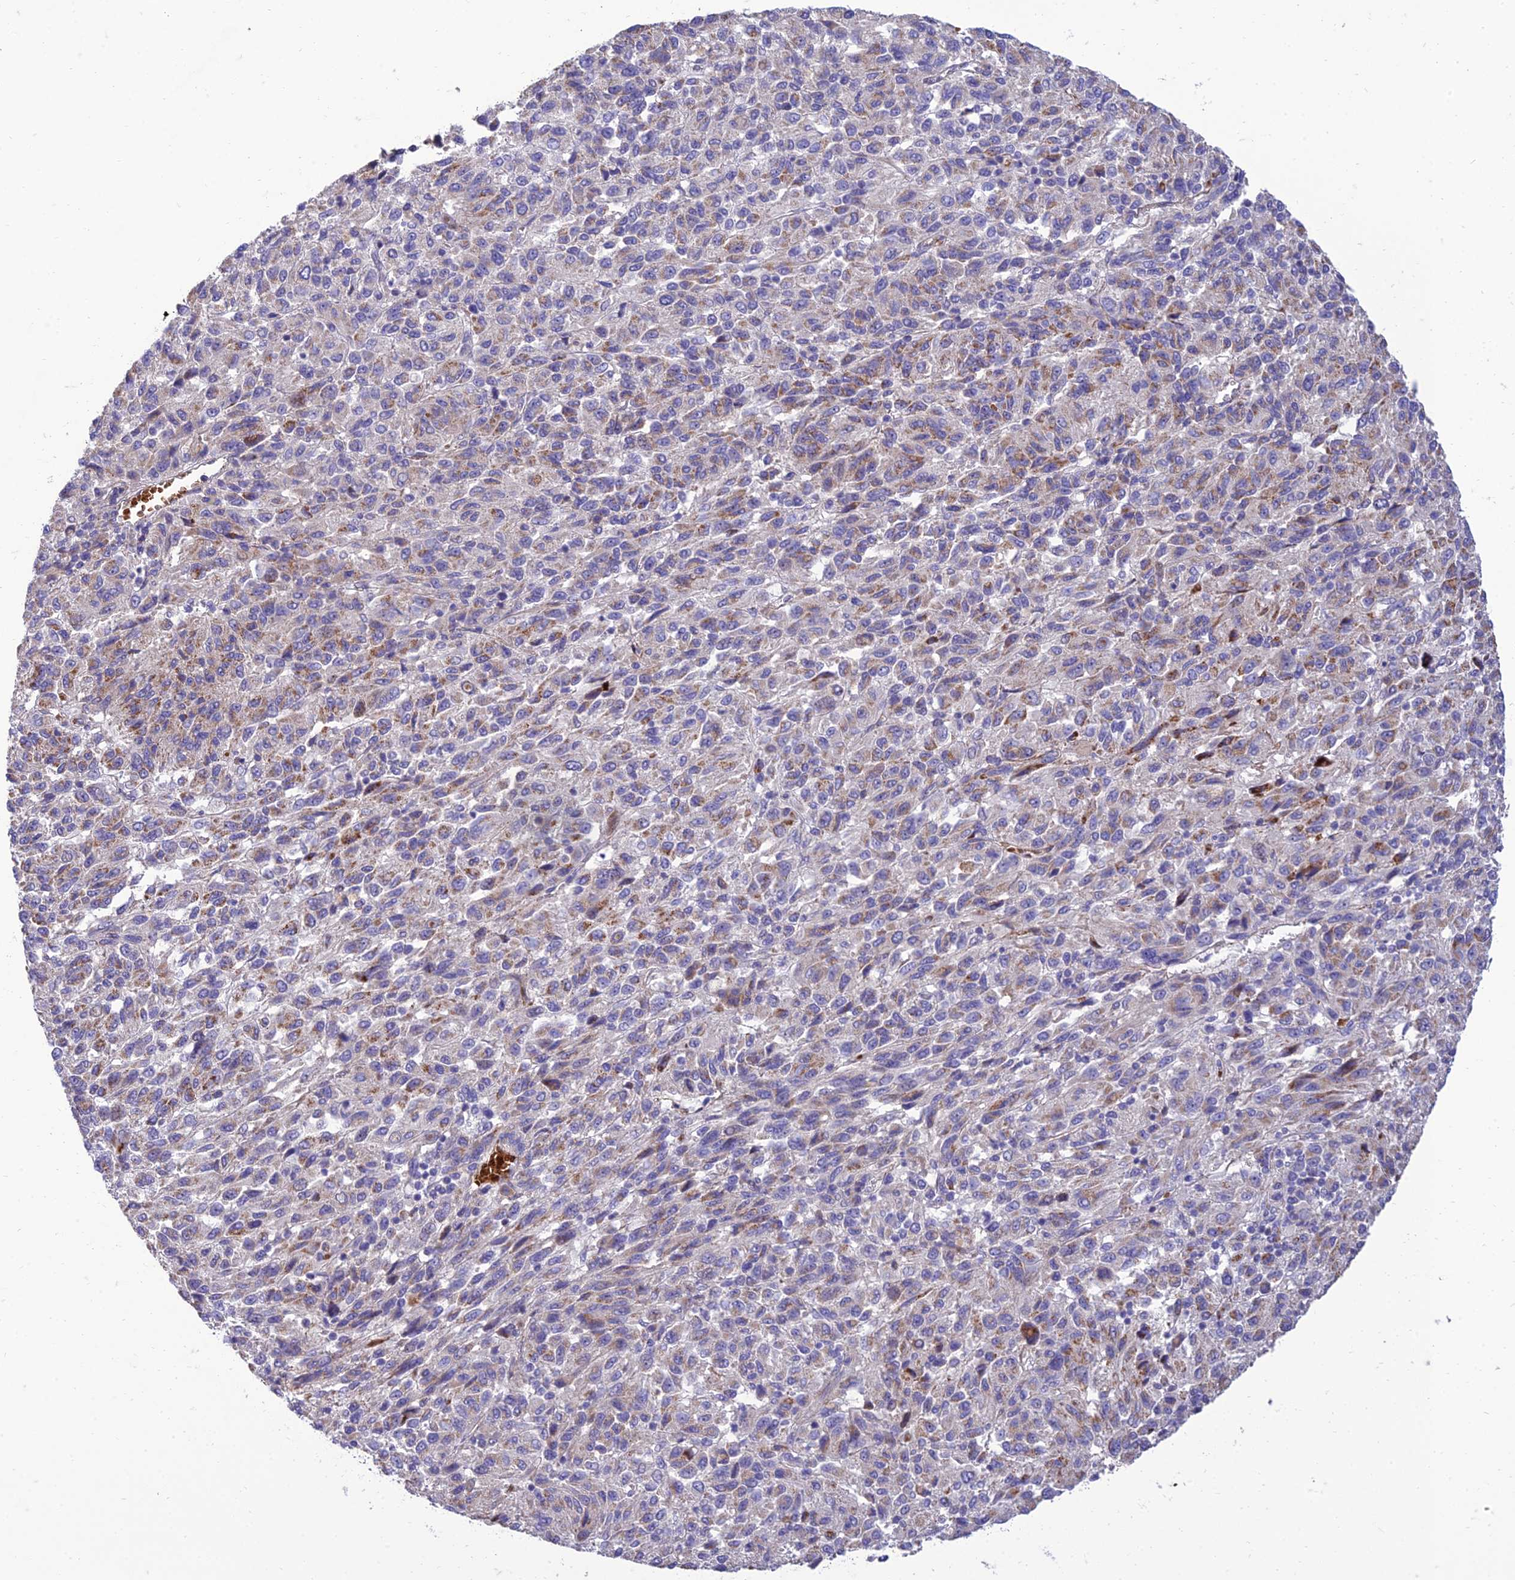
{"staining": {"intensity": "negative", "quantity": "none", "location": "none"}, "tissue": "melanoma", "cell_type": "Tumor cells", "image_type": "cancer", "snomed": [{"axis": "morphology", "description": "Malignant melanoma, Metastatic site"}, {"axis": "topography", "description": "Lung"}], "caption": "Immunohistochemistry (IHC) micrograph of neoplastic tissue: melanoma stained with DAB demonstrates no significant protein expression in tumor cells.", "gene": "SEL1L3", "patient": {"sex": "male", "age": 64}}